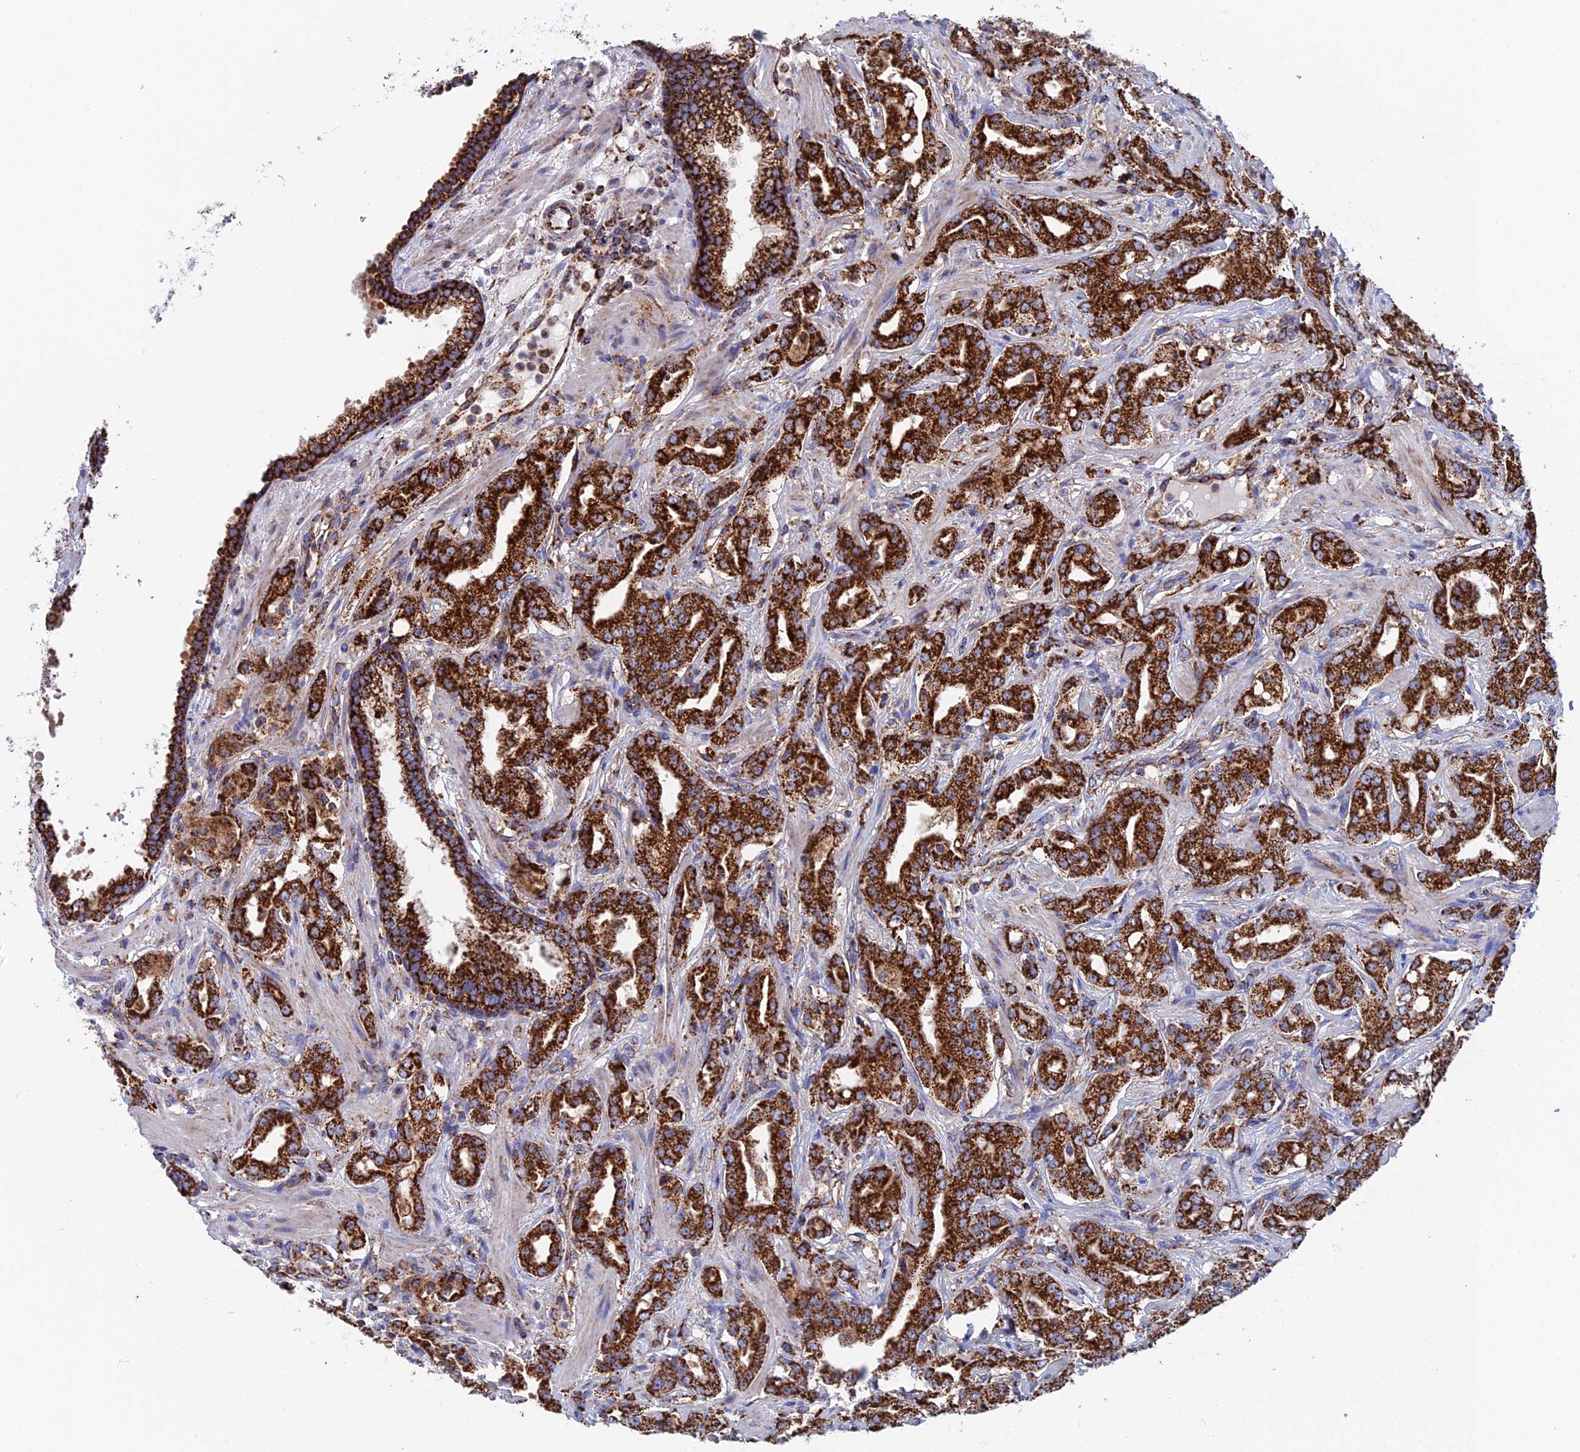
{"staining": {"intensity": "strong", "quantity": ">75%", "location": "cytoplasmic/membranous"}, "tissue": "prostate cancer", "cell_type": "Tumor cells", "image_type": "cancer", "snomed": [{"axis": "morphology", "description": "Adenocarcinoma, High grade"}, {"axis": "topography", "description": "Prostate"}], "caption": "Strong cytoplasmic/membranous staining for a protein is seen in approximately >75% of tumor cells of prostate high-grade adenocarcinoma using immunohistochemistry (IHC).", "gene": "WDR83", "patient": {"sex": "male", "age": 63}}